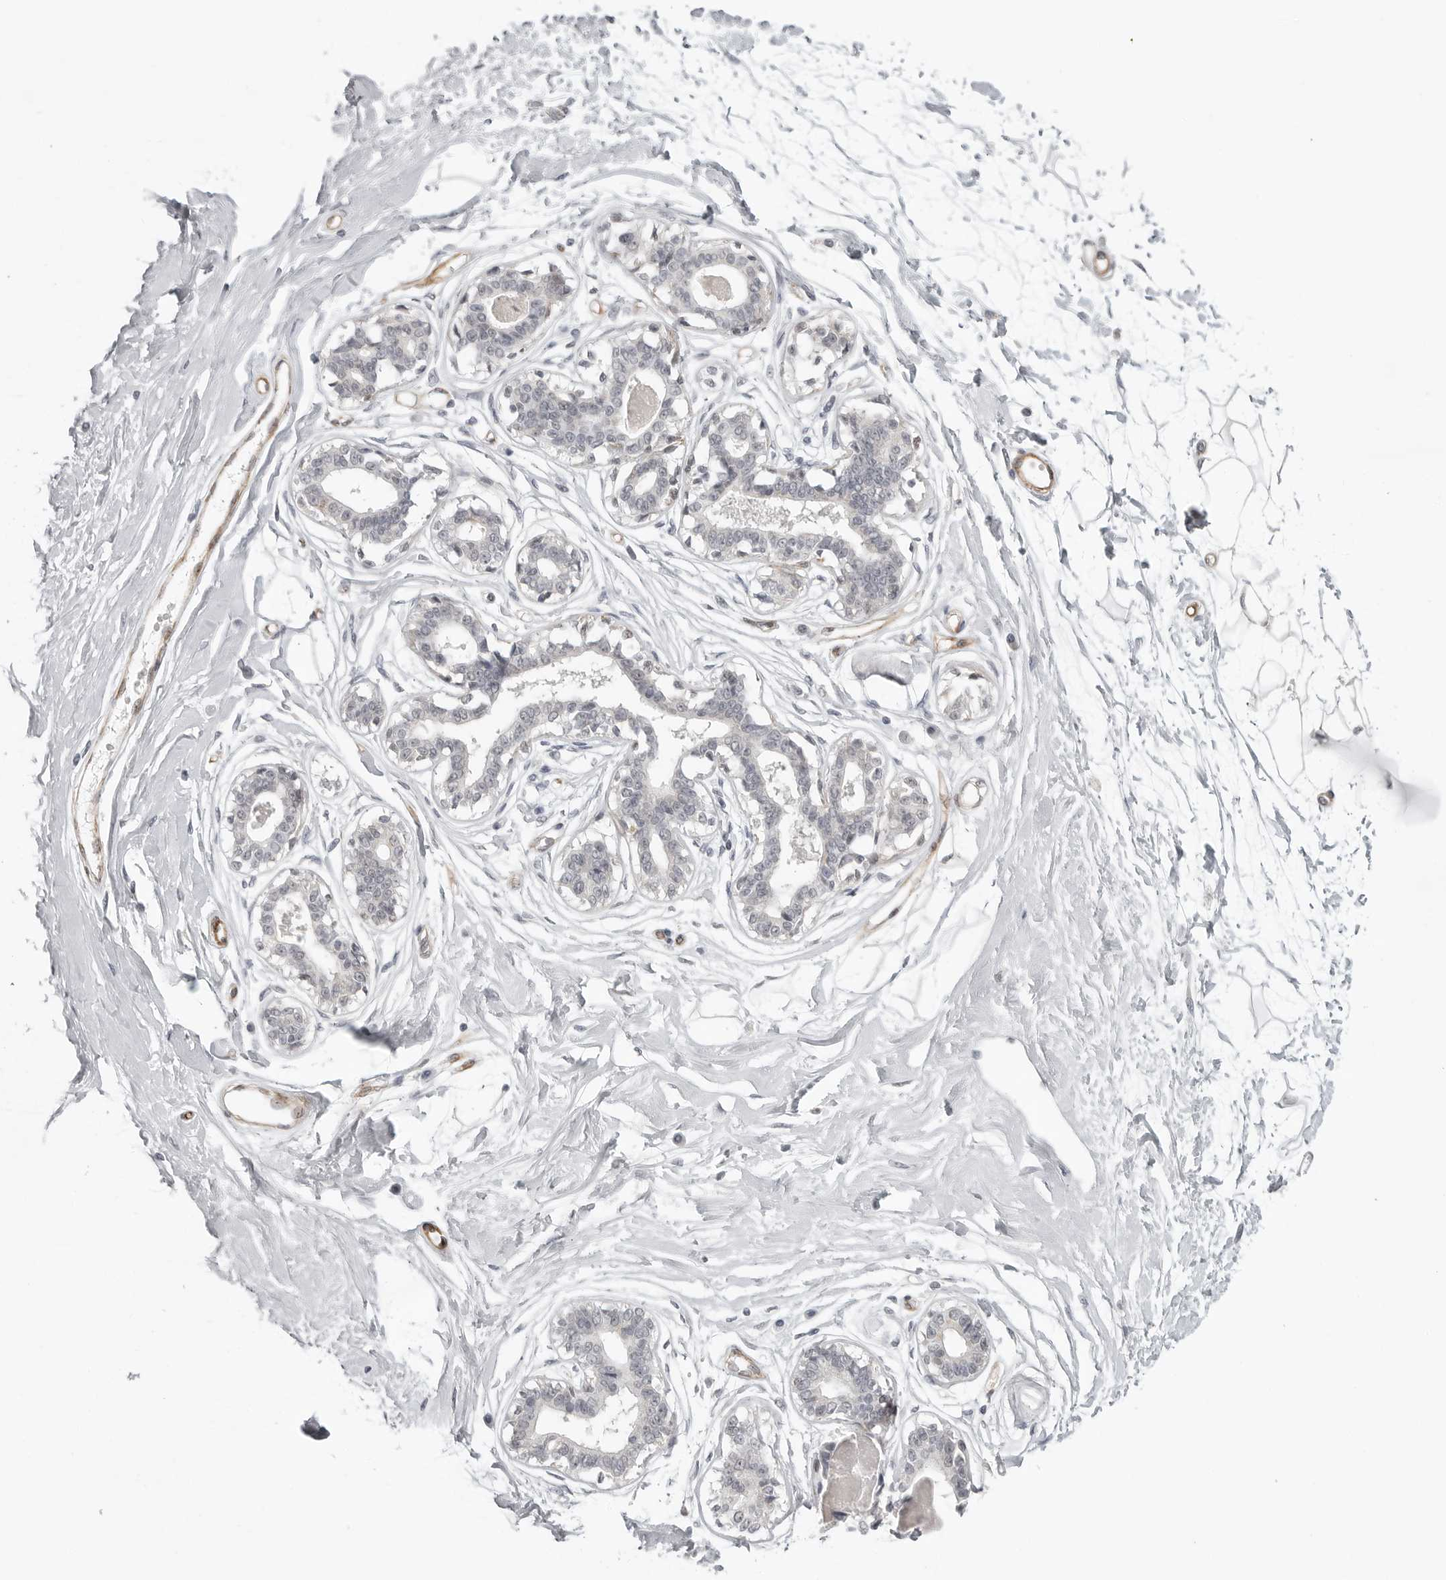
{"staining": {"intensity": "negative", "quantity": "none", "location": "none"}, "tissue": "breast", "cell_type": "Adipocytes", "image_type": "normal", "snomed": [{"axis": "morphology", "description": "Normal tissue, NOS"}, {"axis": "topography", "description": "Breast"}], "caption": "The micrograph shows no staining of adipocytes in benign breast.", "gene": "TUT4", "patient": {"sex": "female", "age": 45}}